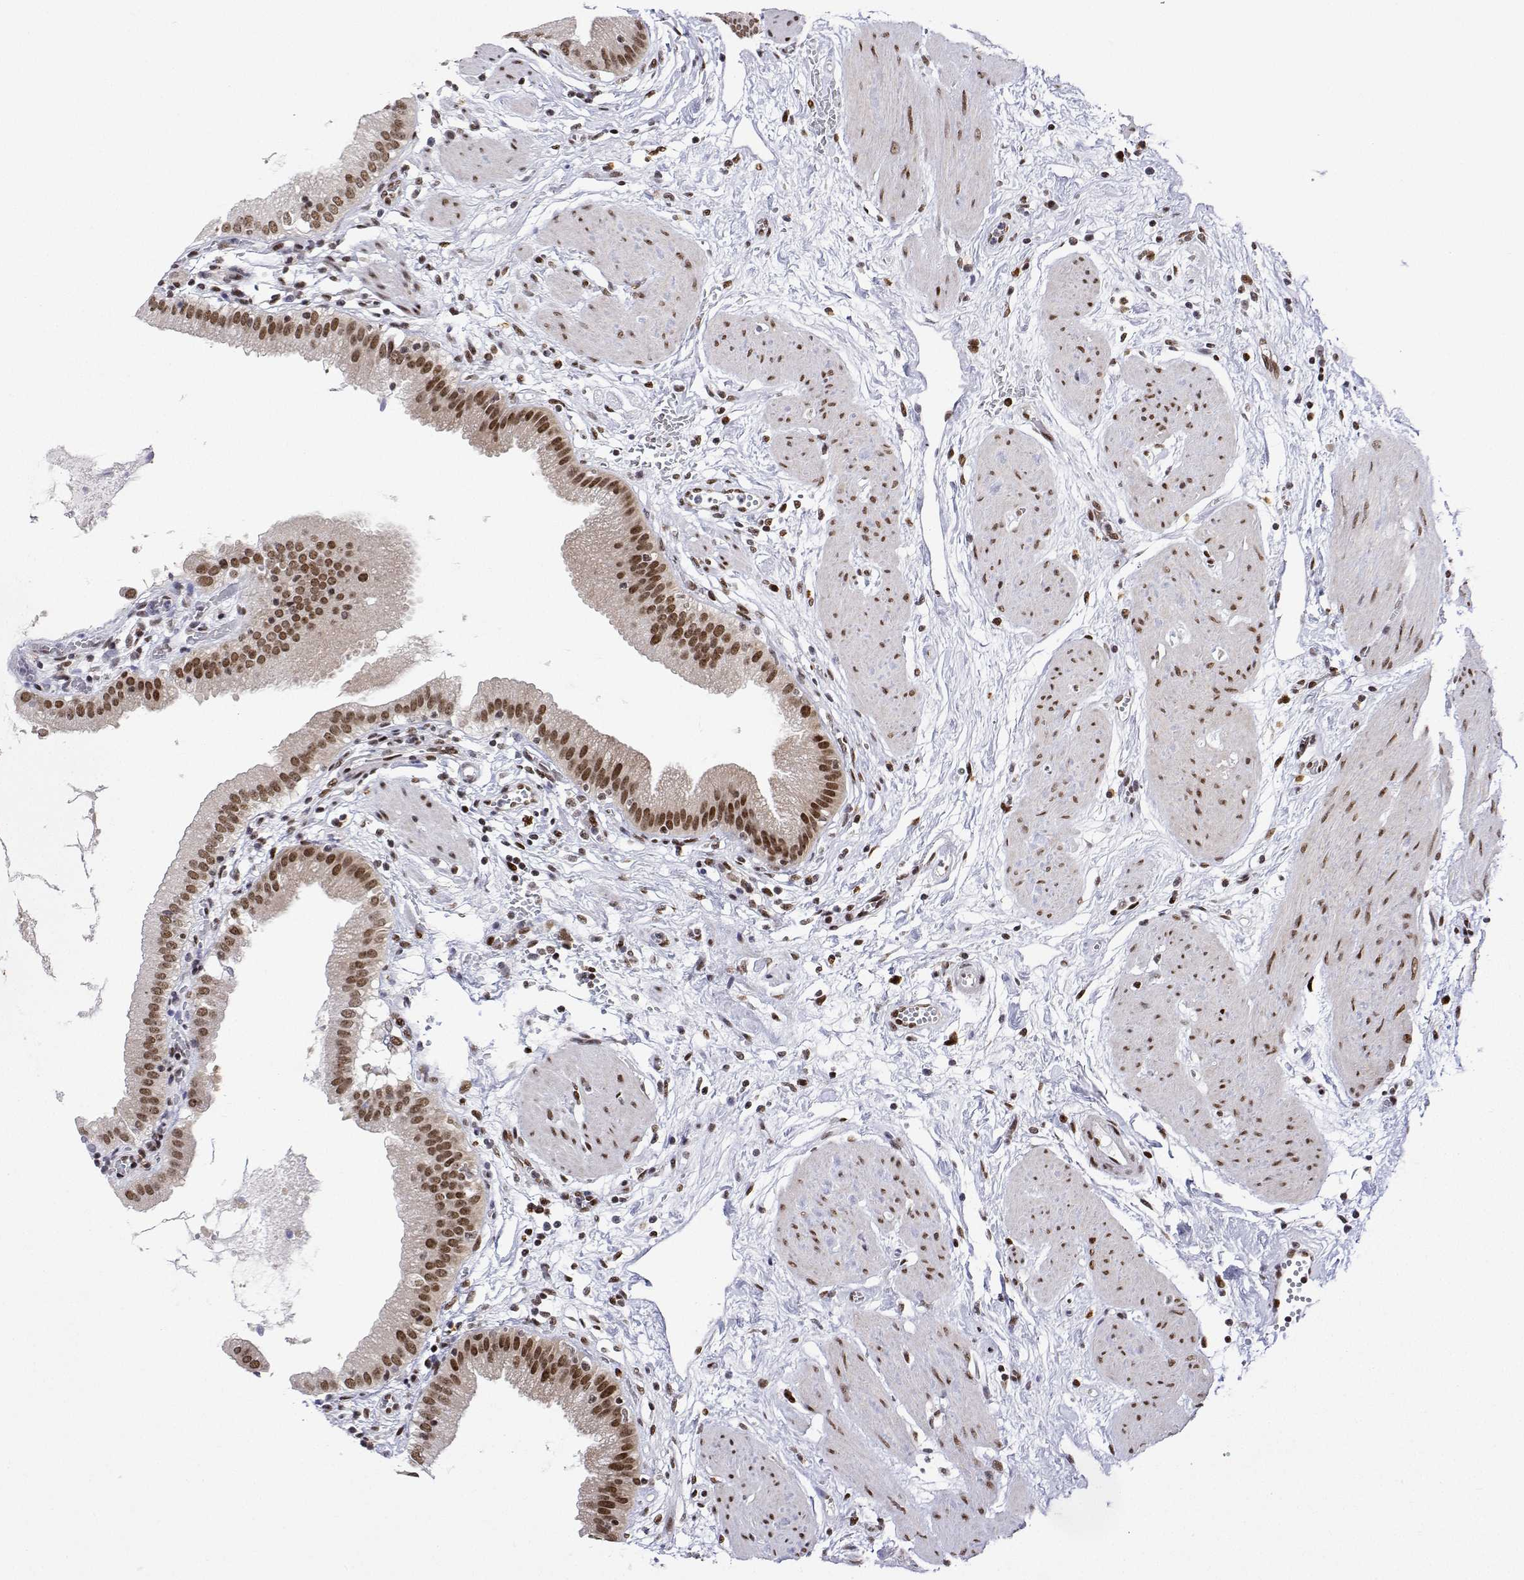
{"staining": {"intensity": "moderate", "quantity": ">75%", "location": "nuclear"}, "tissue": "gallbladder", "cell_type": "Glandular cells", "image_type": "normal", "snomed": [{"axis": "morphology", "description": "Normal tissue, NOS"}, {"axis": "topography", "description": "Gallbladder"}], "caption": "Benign gallbladder reveals moderate nuclear positivity in approximately >75% of glandular cells, visualized by immunohistochemistry. Nuclei are stained in blue.", "gene": "XPC", "patient": {"sex": "female", "age": 65}}